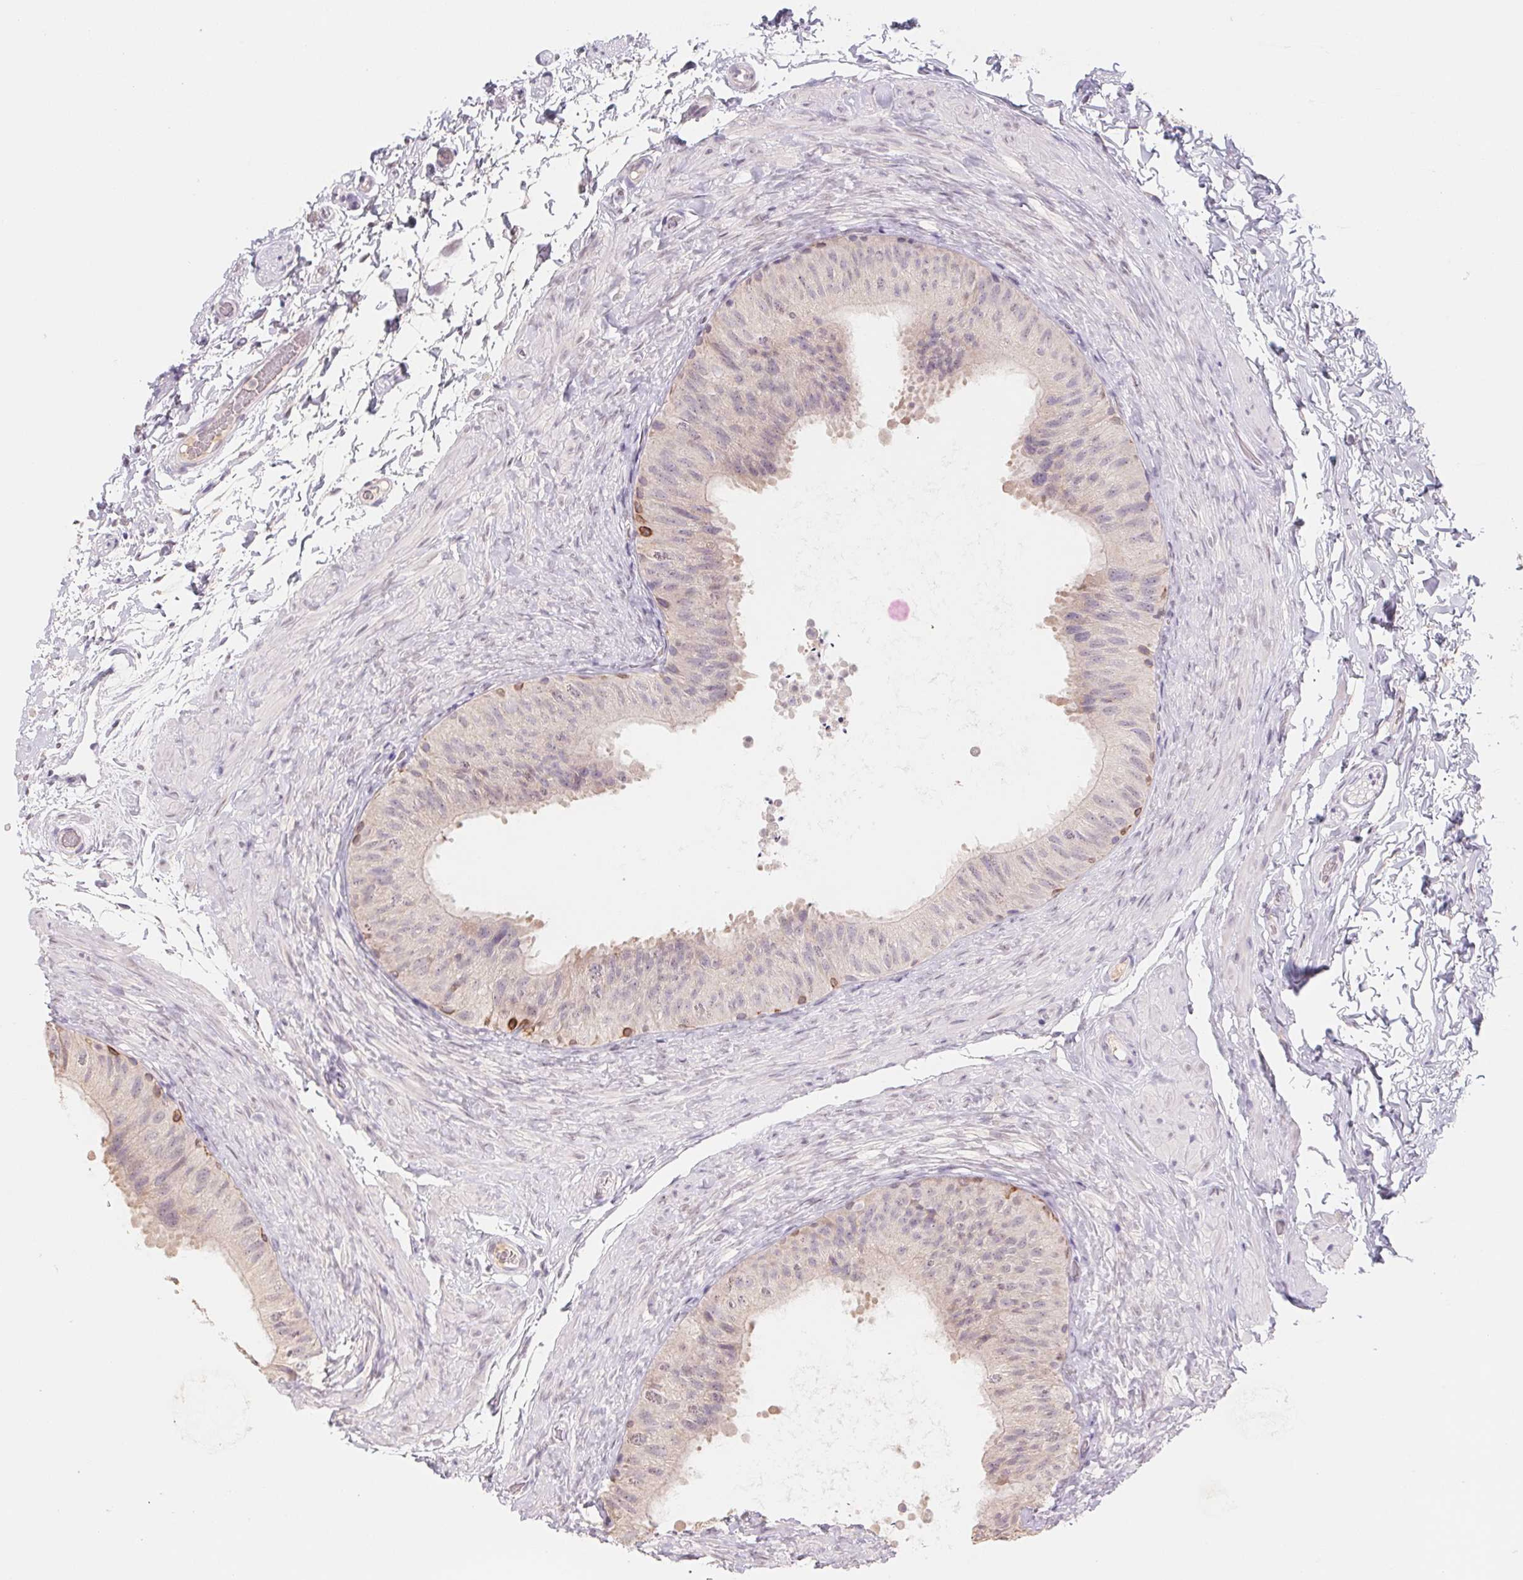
{"staining": {"intensity": "moderate", "quantity": "<25%", "location": "cytoplasmic/membranous"}, "tissue": "epididymis", "cell_type": "Glandular cells", "image_type": "normal", "snomed": [{"axis": "morphology", "description": "Normal tissue, NOS"}, {"axis": "topography", "description": "Epididymis, spermatic cord, NOS"}, {"axis": "topography", "description": "Epididymis"}], "caption": "Glandular cells show low levels of moderate cytoplasmic/membranous expression in approximately <25% of cells in normal epididymis. (IHC, brightfield microscopy, high magnification).", "gene": "PNMA8B", "patient": {"sex": "male", "age": 31}}